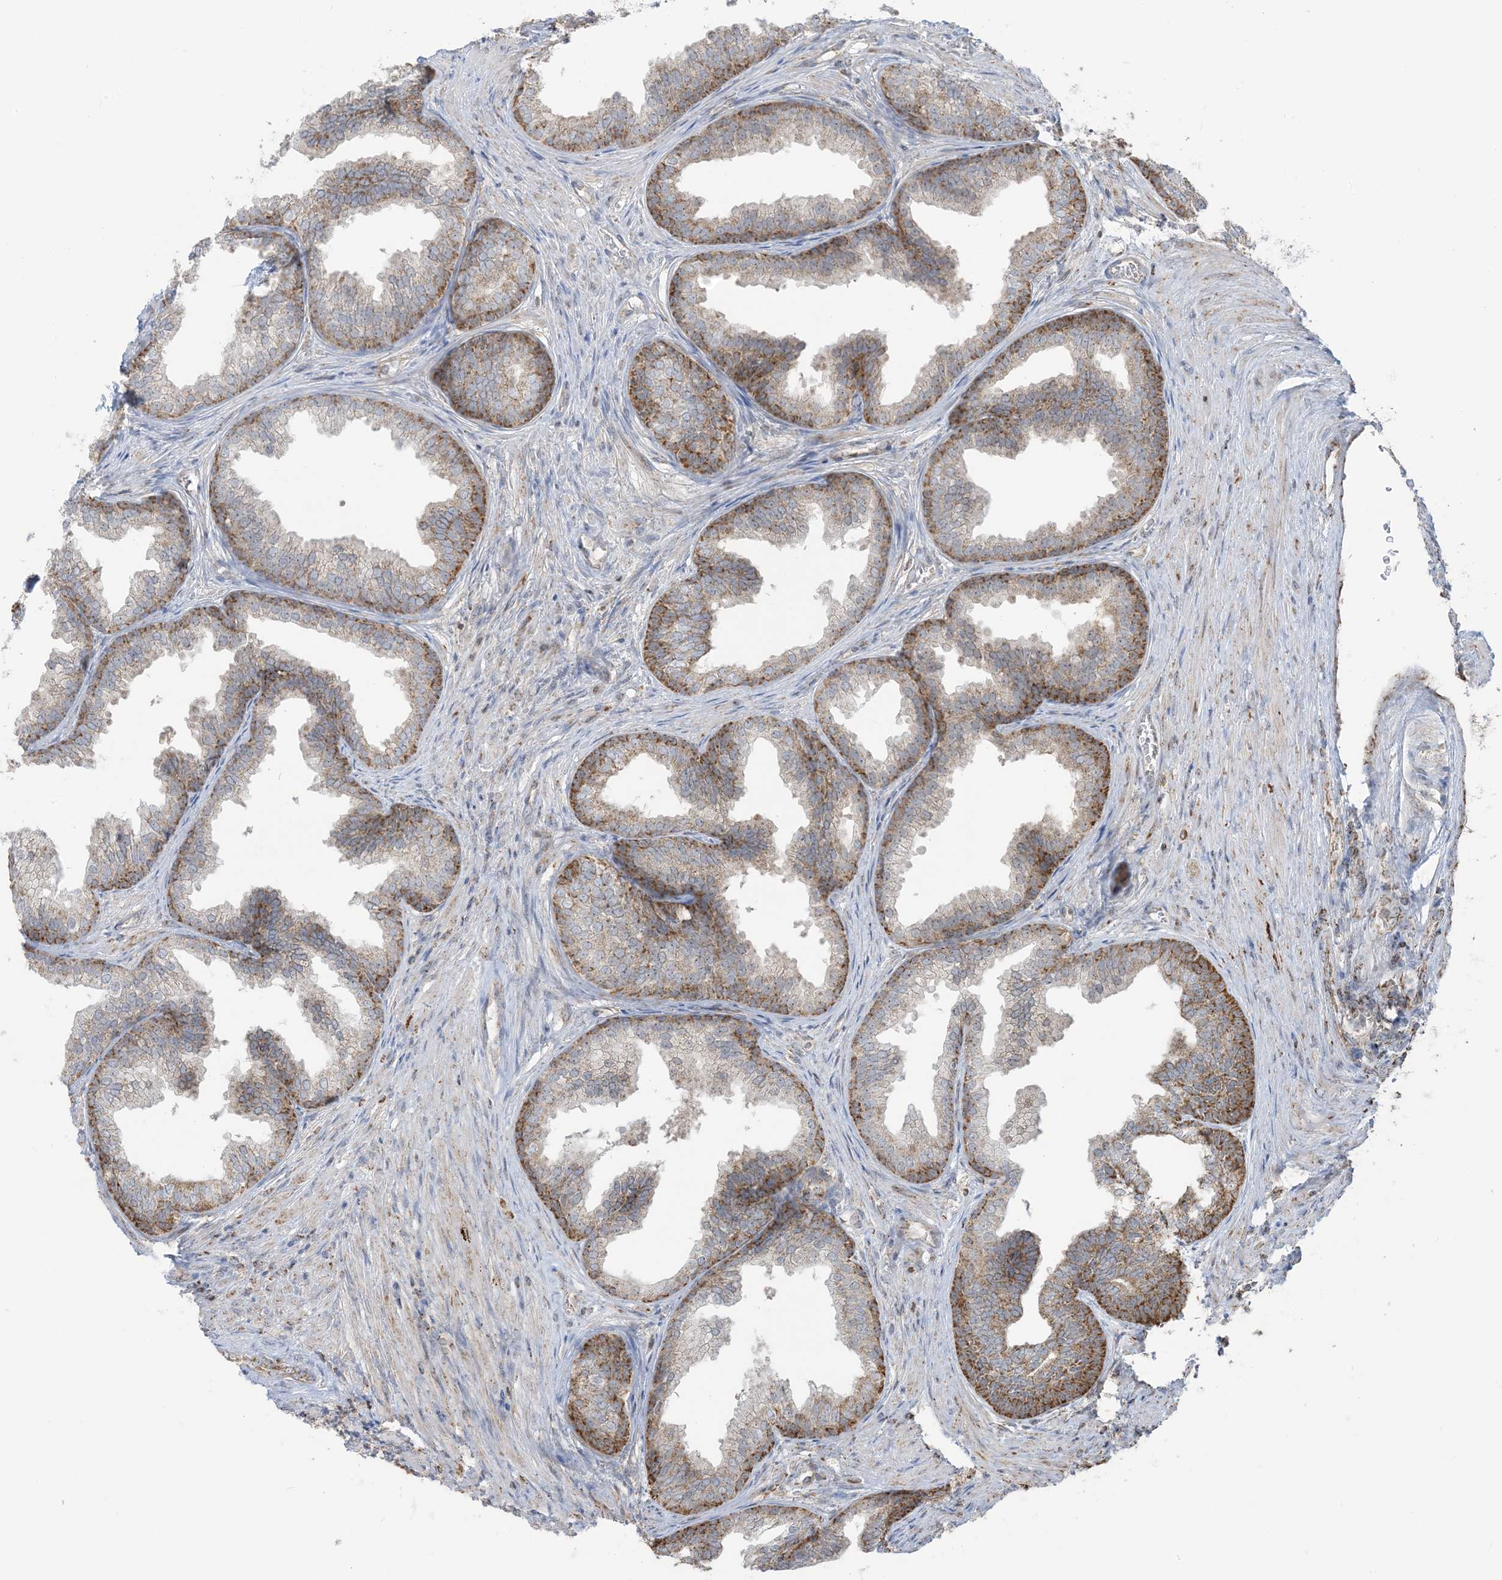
{"staining": {"intensity": "moderate", "quantity": "25%-75%", "location": "cytoplasmic/membranous"}, "tissue": "prostate", "cell_type": "Glandular cells", "image_type": "normal", "snomed": [{"axis": "morphology", "description": "Normal tissue, NOS"}, {"axis": "topography", "description": "Prostate"}], "caption": "Protein analysis of benign prostate exhibits moderate cytoplasmic/membranous positivity in approximately 25%-75% of glandular cells. (Brightfield microscopy of DAB IHC at high magnification).", "gene": "MAPKBP1", "patient": {"sex": "male", "age": 76}}